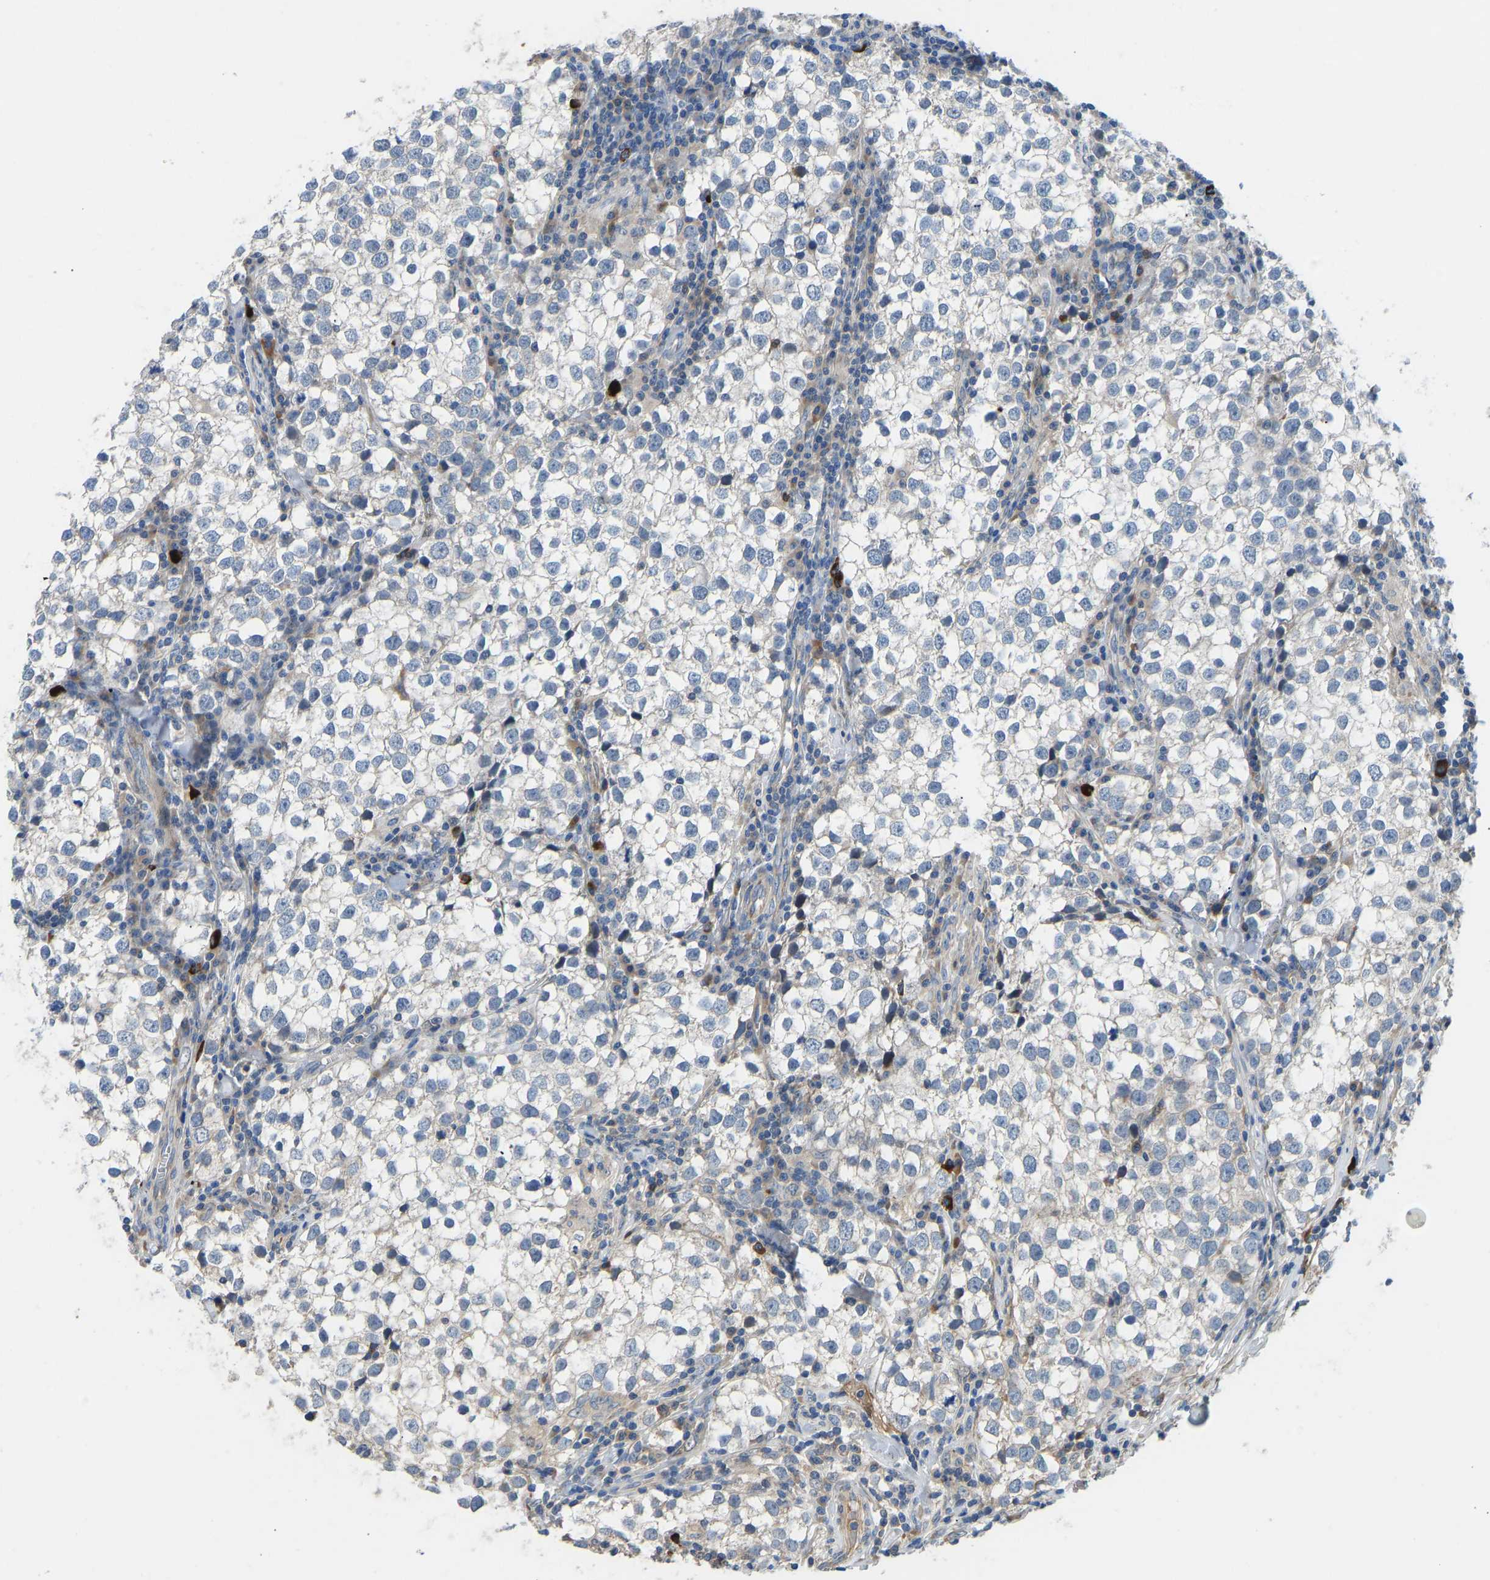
{"staining": {"intensity": "negative", "quantity": "none", "location": "none"}, "tissue": "testis cancer", "cell_type": "Tumor cells", "image_type": "cancer", "snomed": [{"axis": "morphology", "description": "Seminoma, NOS"}, {"axis": "morphology", "description": "Carcinoma, Embryonal, NOS"}, {"axis": "topography", "description": "Testis"}], "caption": "Tumor cells show no significant positivity in testis cancer.", "gene": "RBP1", "patient": {"sex": "male", "age": 36}}